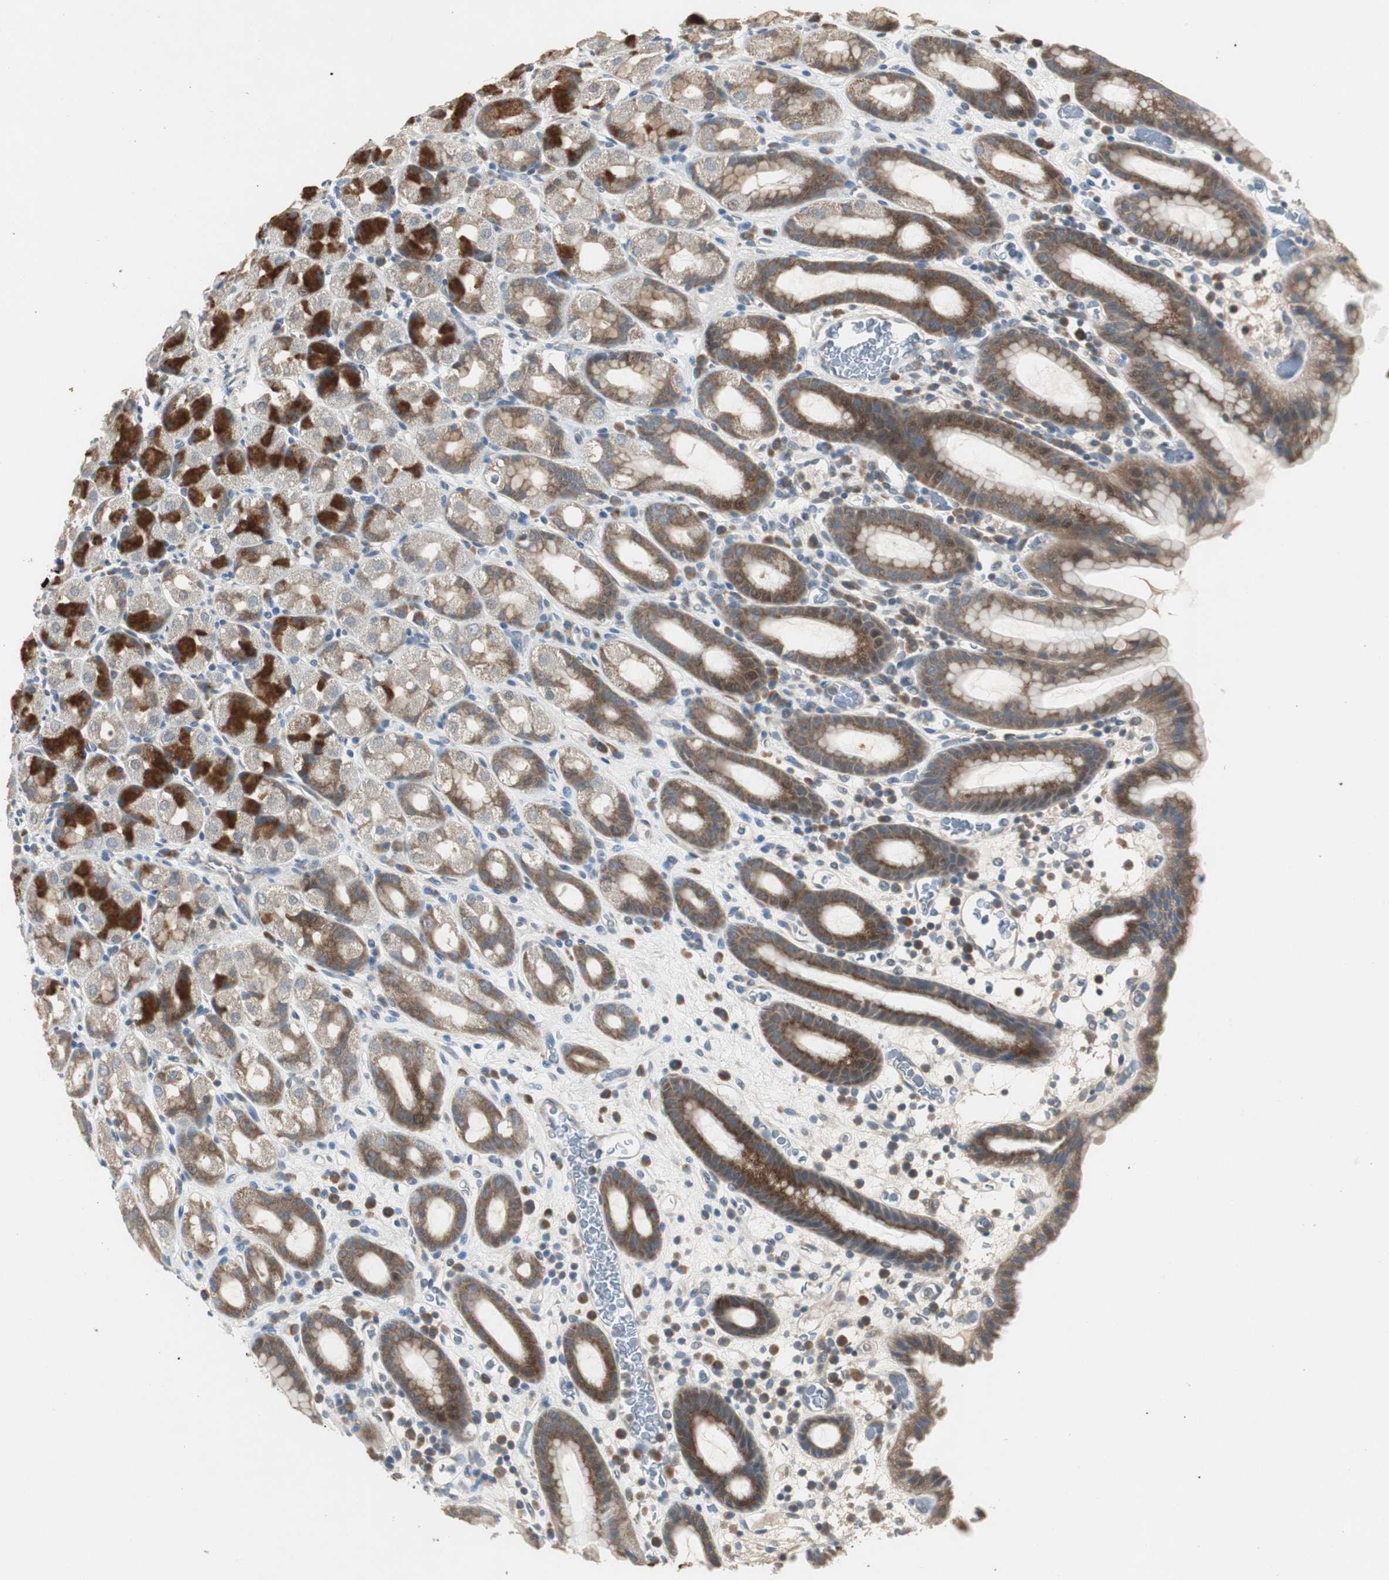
{"staining": {"intensity": "strong", "quantity": "25%-75%", "location": "cytoplasmic/membranous"}, "tissue": "stomach", "cell_type": "Glandular cells", "image_type": "normal", "snomed": [{"axis": "morphology", "description": "Normal tissue, NOS"}, {"axis": "topography", "description": "Stomach, upper"}], "caption": "Glandular cells demonstrate strong cytoplasmic/membranous expression in approximately 25%-75% of cells in normal stomach. Ihc stains the protein of interest in brown and the nuclei are stained blue.", "gene": "MYT1", "patient": {"sex": "male", "age": 68}}